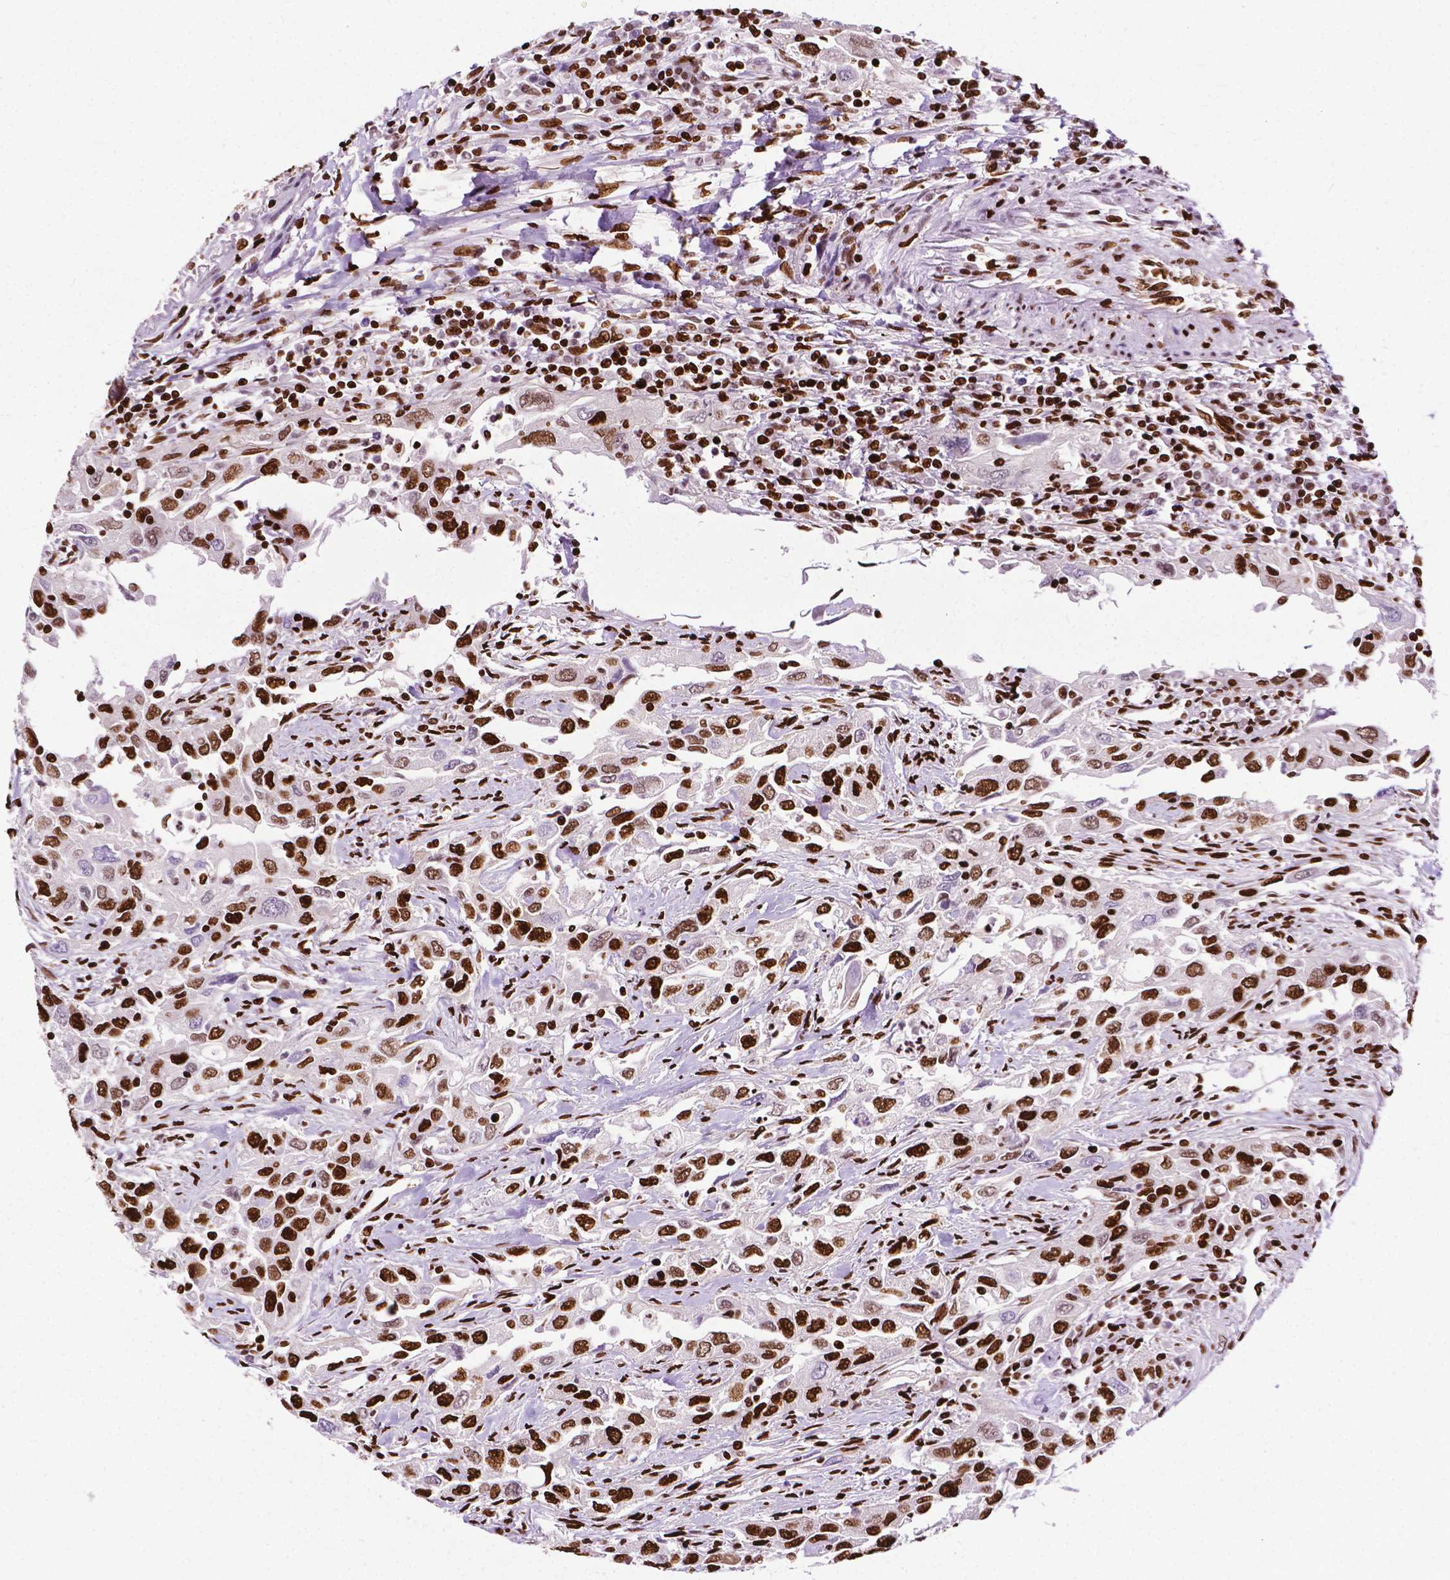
{"staining": {"intensity": "strong", "quantity": ">75%", "location": "nuclear"}, "tissue": "urothelial cancer", "cell_type": "Tumor cells", "image_type": "cancer", "snomed": [{"axis": "morphology", "description": "Urothelial carcinoma, High grade"}, {"axis": "topography", "description": "Urinary bladder"}], "caption": "High-grade urothelial carcinoma stained with a protein marker exhibits strong staining in tumor cells.", "gene": "SMIM5", "patient": {"sex": "male", "age": 76}}